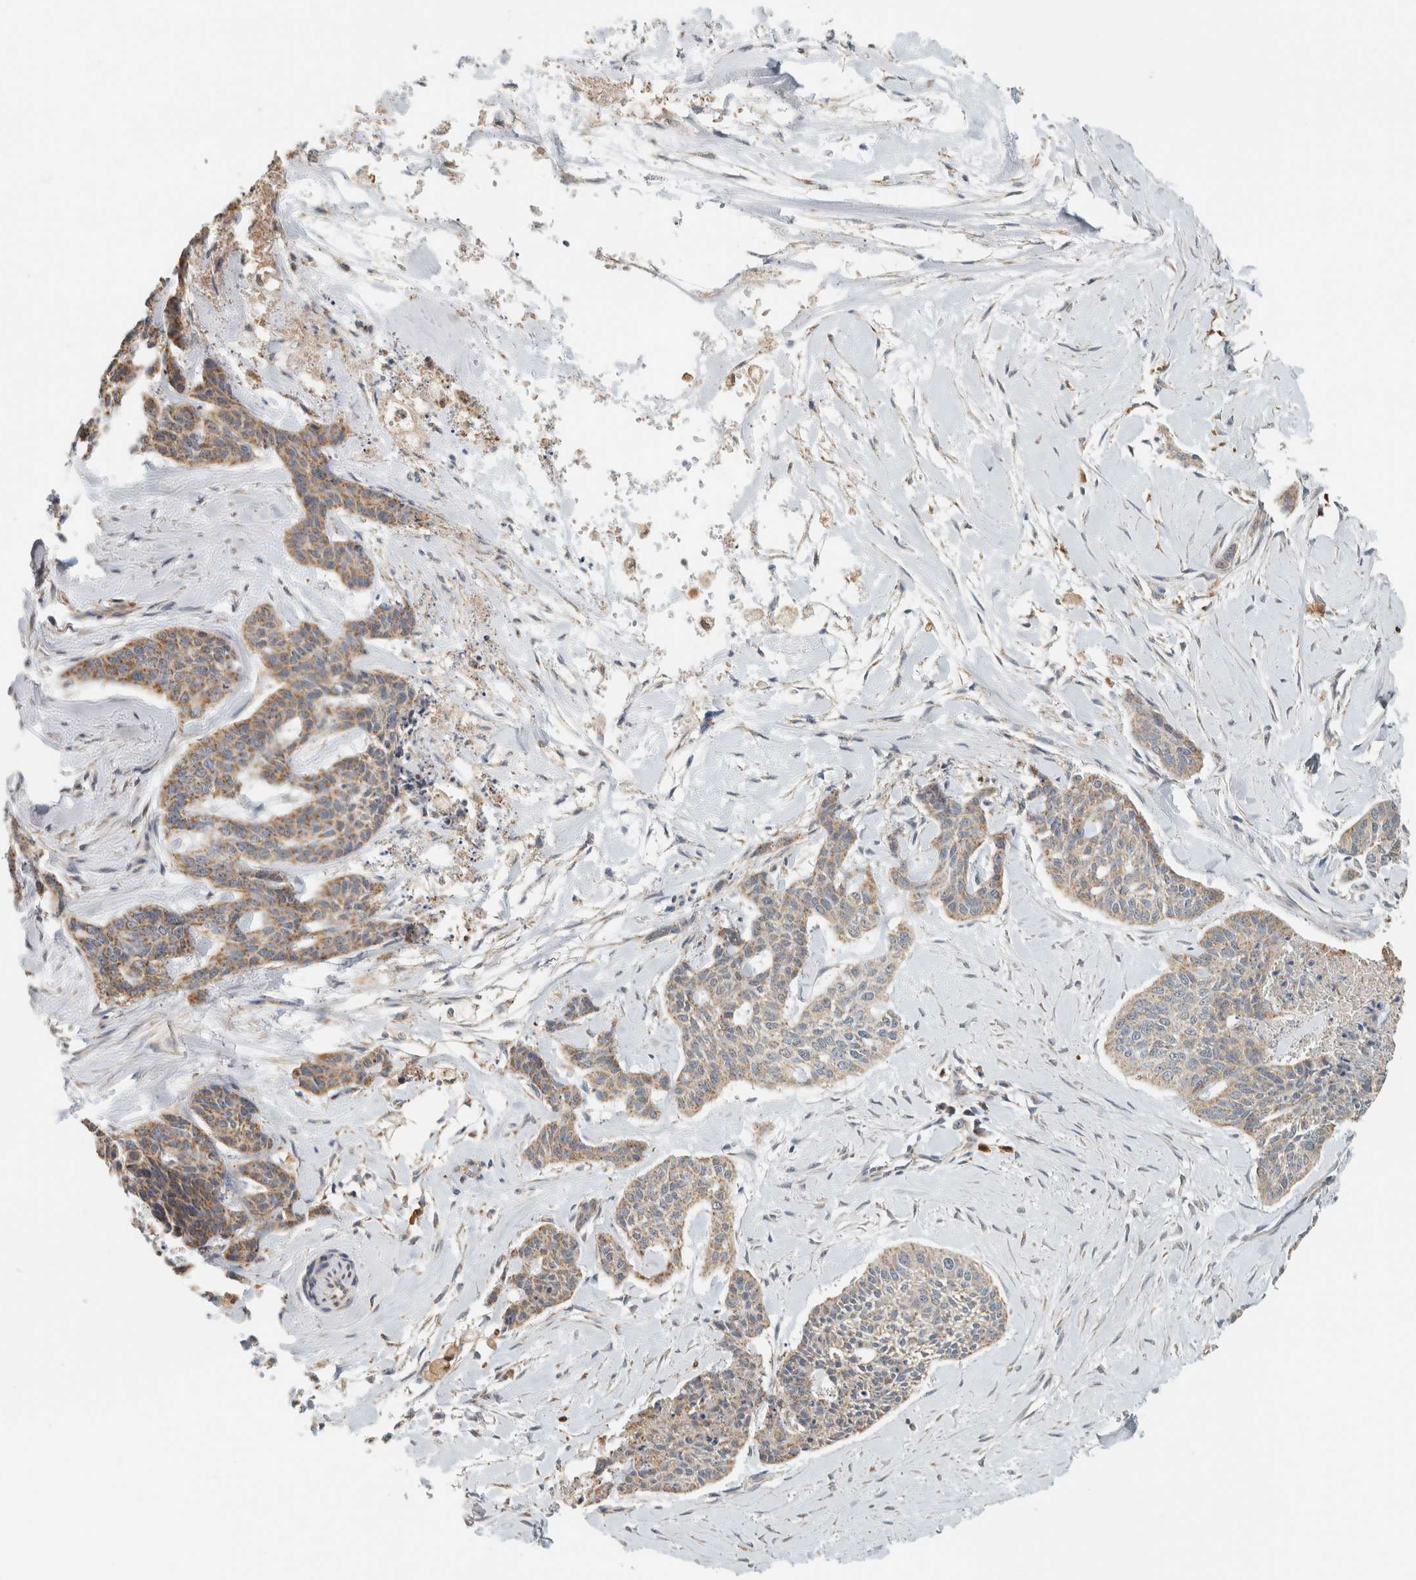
{"staining": {"intensity": "weak", "quantity": "25%-75%", "location": "cytoplasmic/membranous"}, "tissue": "skin cancer", "cell_type": "Tumor cells", "image_type": "cancer", "snomed": [{"axis": "morphology", "description": "Basal cell carcinoma"}, {"axis": "topography", "description": "Skin"}], "caption": "Immunohistochemical staining of skin cancer (basal cell carcinoma) shows low levels of weak cytoplasmic/membranous staining in approximately 25%-75% of tumor cells. The staining is performed using DAB brown chromogen to label protein expression. The nuclei are counter-stained blue using hematoxylin.", "gene": "CAPG", "patient": {"sex": "female", "age": 64}}